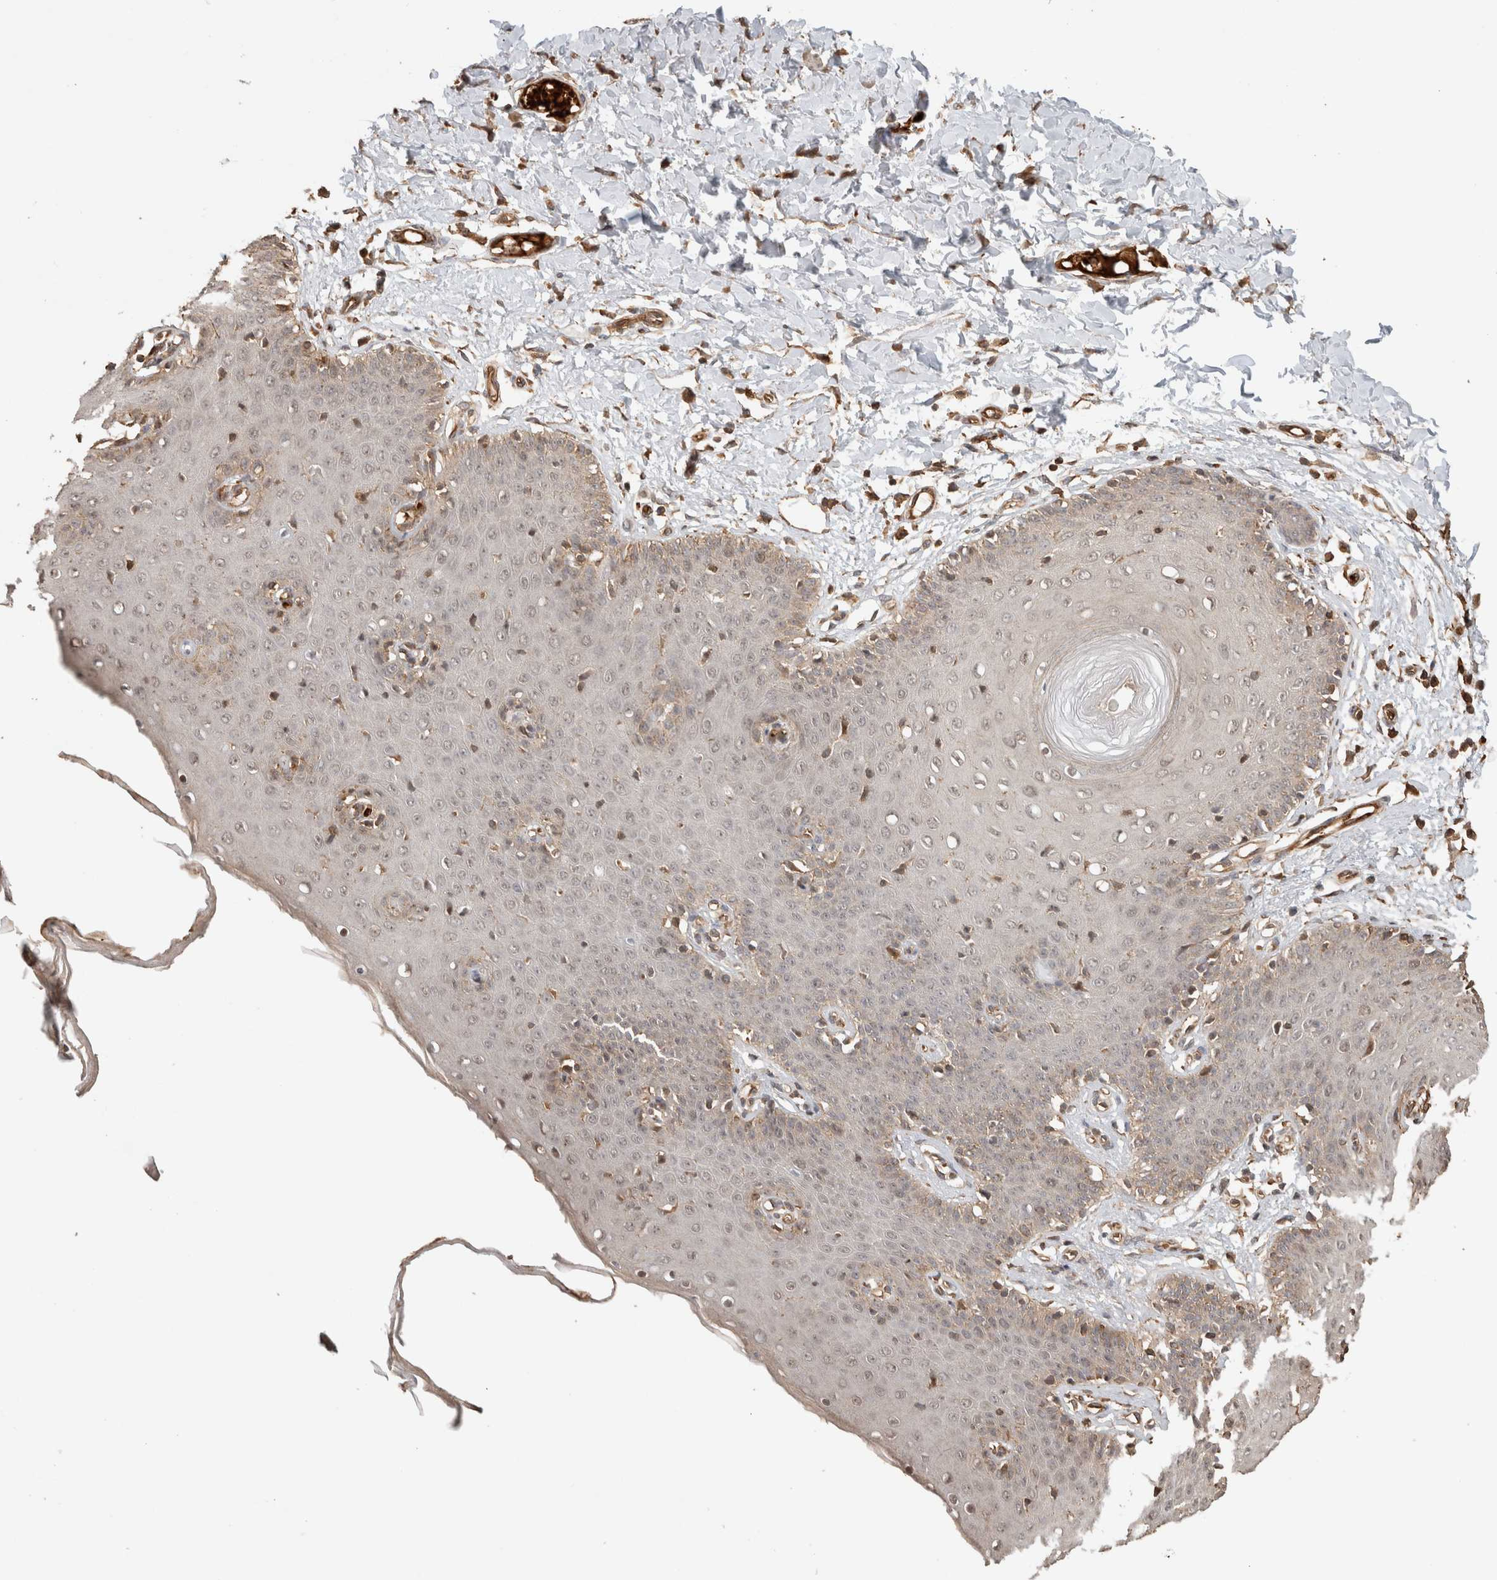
{"staining": {"intensity": "moderate", "quantity": ">75%", "location": "cytoplasmic/membranous"}, "tissue": "skin", "cell_type": "Epidermal cells", "image_type": "normal", "snomed": [{"axis": "morphology", "description": "Normal tissue, NOS"}, {"axis": "topography", "description": "Vulva"}], "caption": "Immunohistochemistry (IHC) (DAB (3,3'-diaminobenzidine)) staining of unremarkable skin shows moderate cytoplasmic/membranous protein expression in about >75% of epidermal cells. The staining was performed using DAB to visualize the protein expression in brown, while the nuclei were stained in blue with hematoxylin (Magnification: 20x).", "gene": "OTUD6B", "patient": {"sex": "female", "age": 66}}